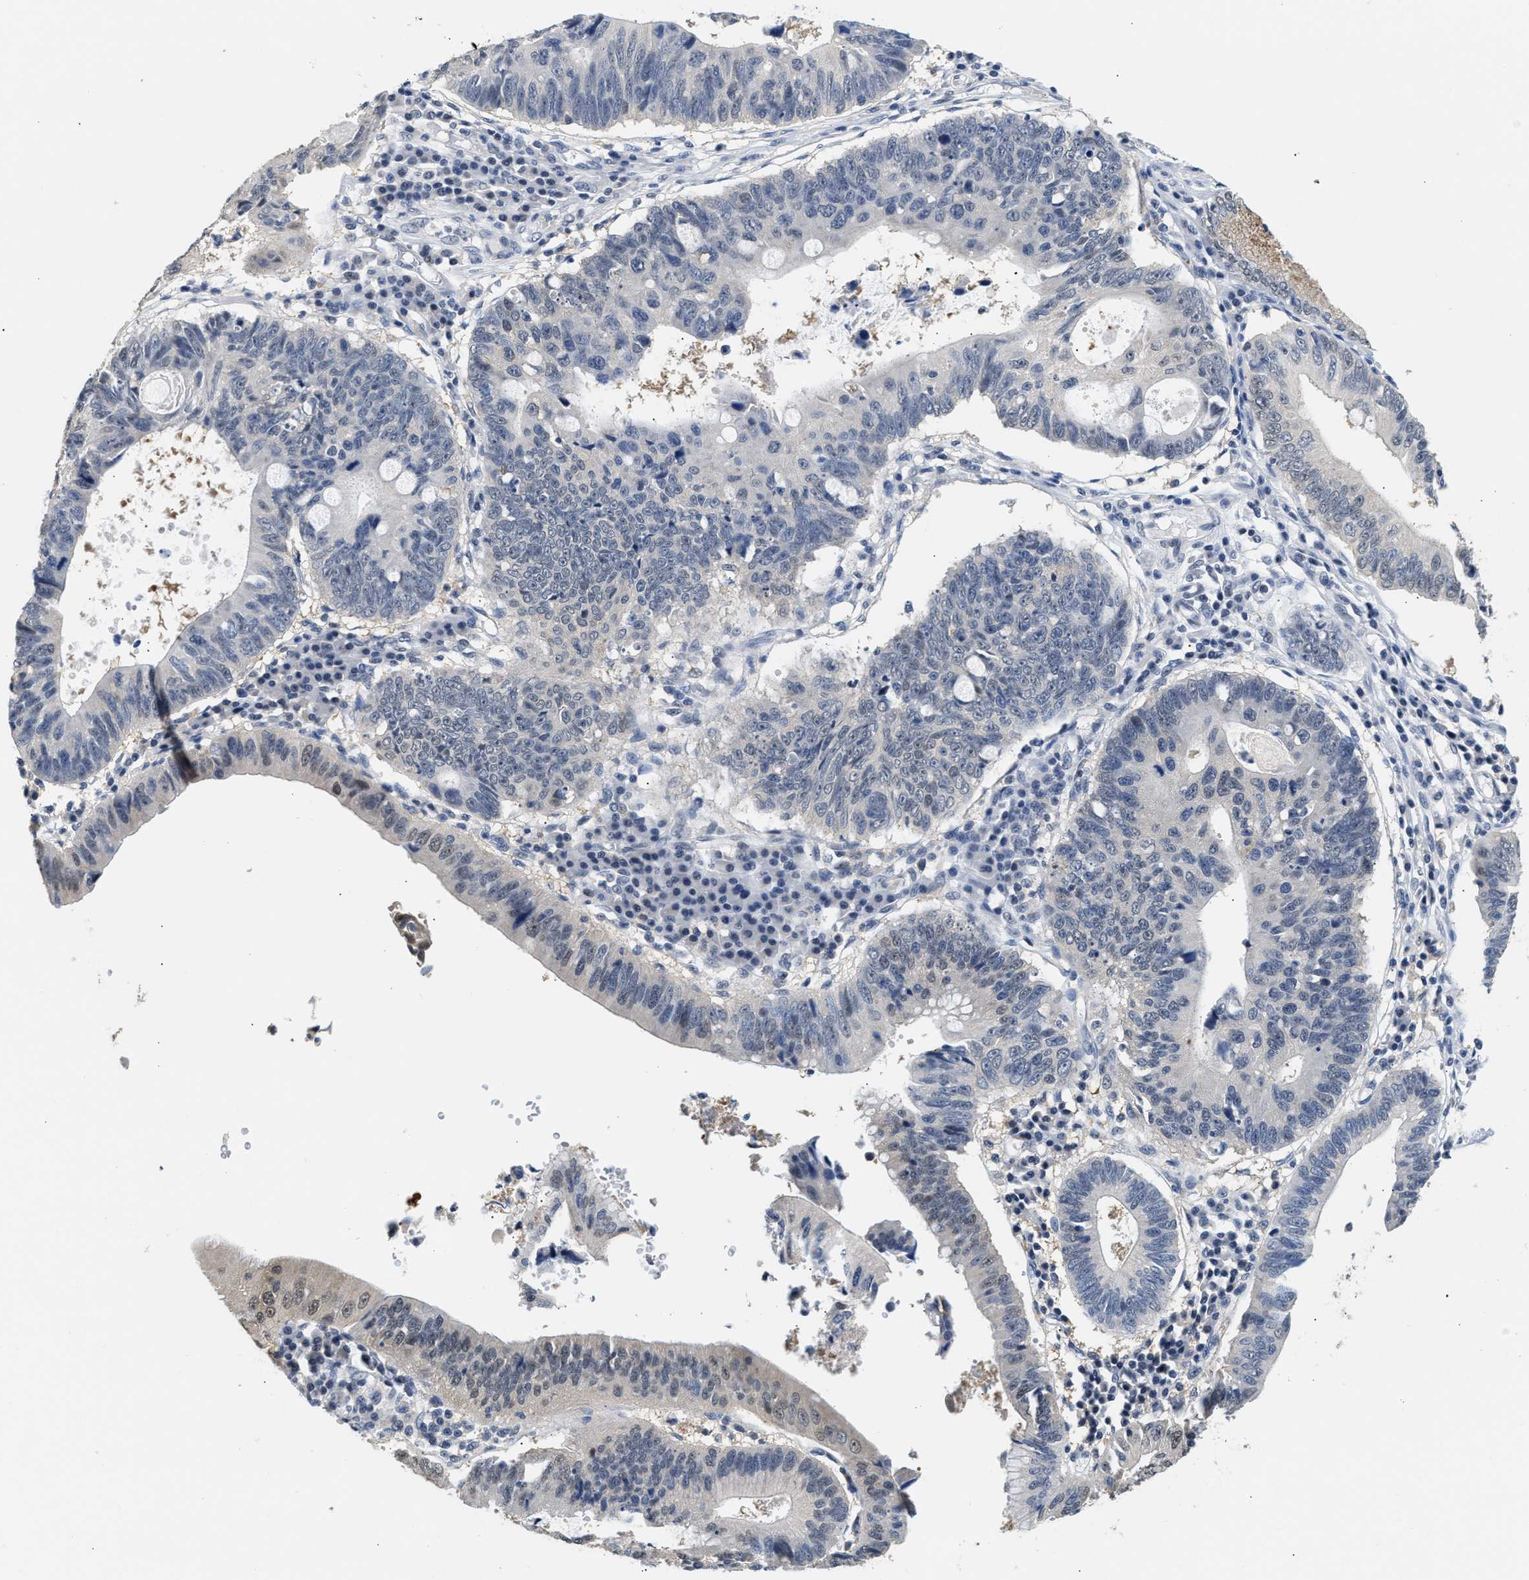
{"staining": {"intensity": "weak", "quantity": "<25%", "location": "nuclear"}, "tissue": "stomach cancer", "cell_type": "Tumor cells", "image_type": "cancer", "snomed": [{"axis": "morphology", "description": "Adenocarcinoma, NOS"}, {"axis": "topography", "description": "Stomach"}], "caption": "Immunohistochemistry (IHC) photomicrograph of neoplastic tissue: human stomach adenocarcinoma stained with DAB exhibits no significant protein positivity in tumor cells.", "gene": "PPM1L", "patient": {"sex": "male", "age": 59}}